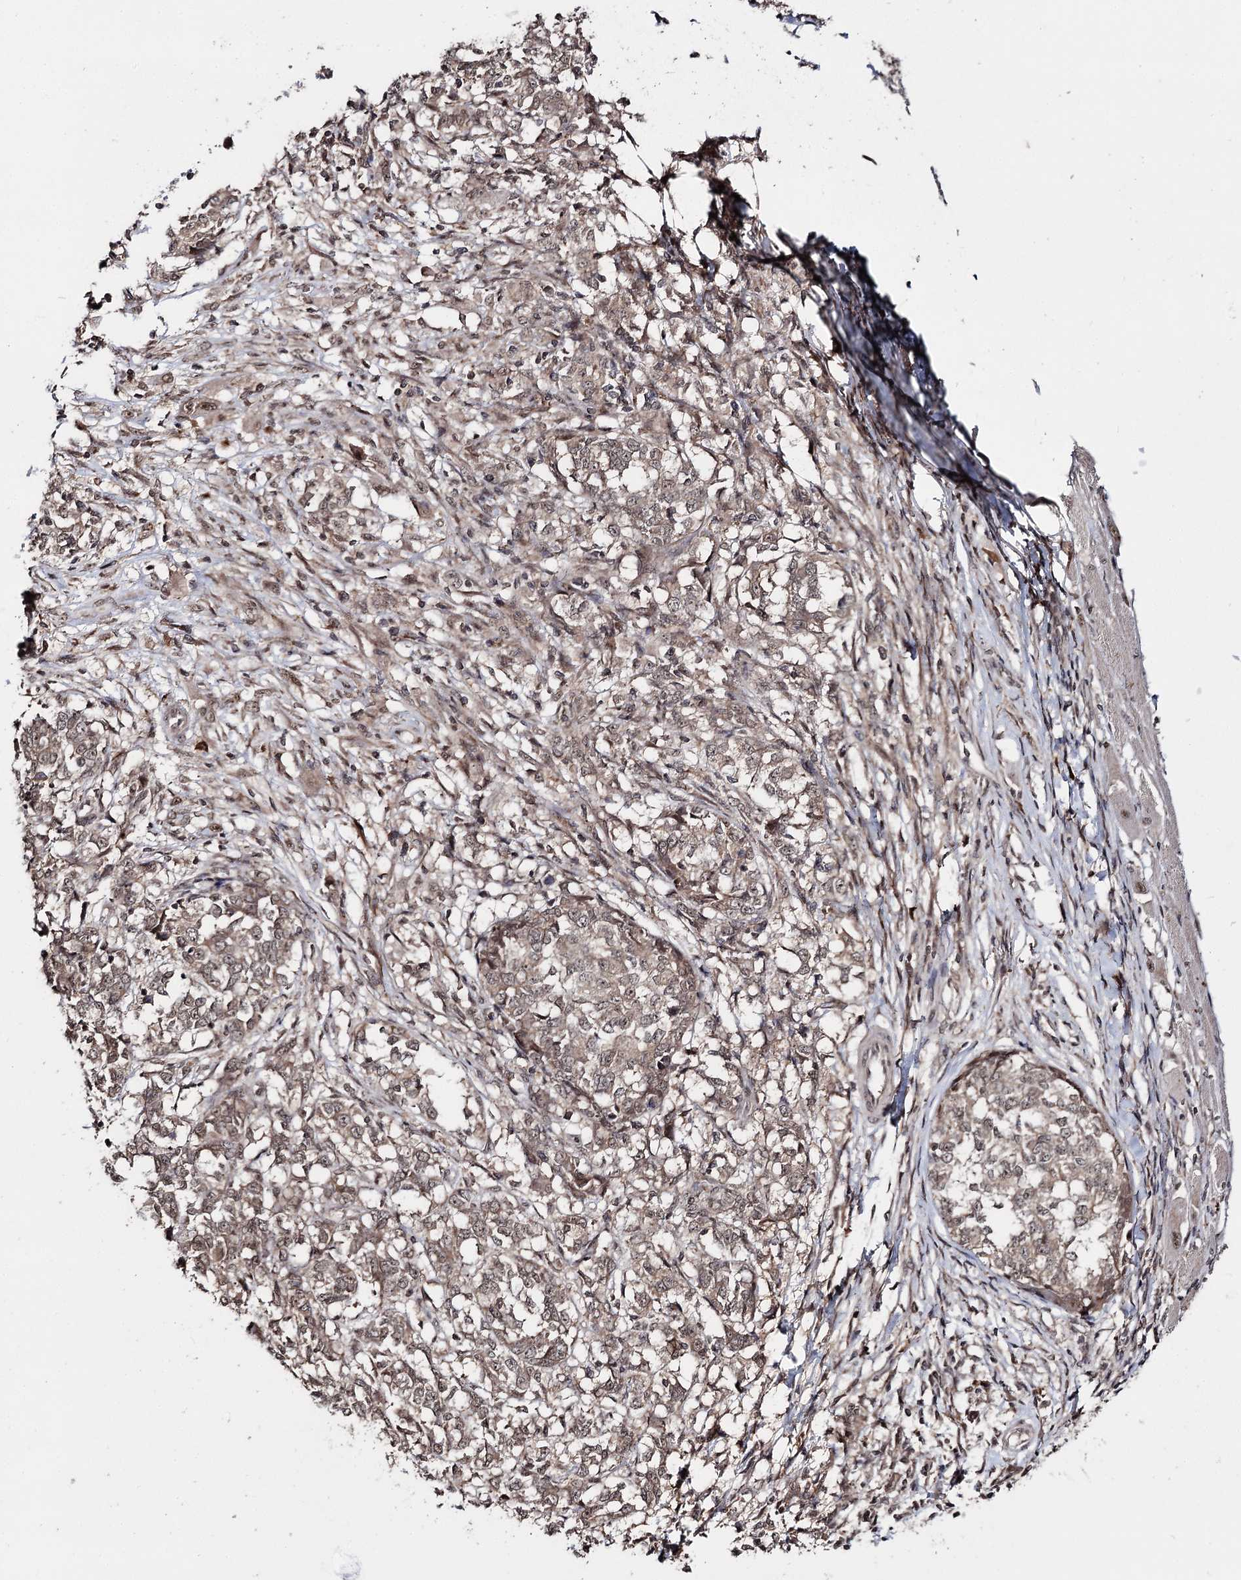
{"staining": {"intensity": "weak", "quantity": ">75%", "location": "cytoplasmic/membranous,nuclear"}, "tissue": "melanoma", "cell_type": "Tumor cells", "image_type": "cancer", "snomed": [{"axis": "morphology", "description": "Malignant melanoma, NOS"}, {"axis": "topography", "description": "Skin"}], "caption": "Human malignant melanoma stained for a protein (brown) demonstrates weak cytoplasmic/membranous and nuclear positive expression in approximately >75% of tumor cells.", "gene": "FAM53B", "patient": {"sex": "female", "age": 72}}